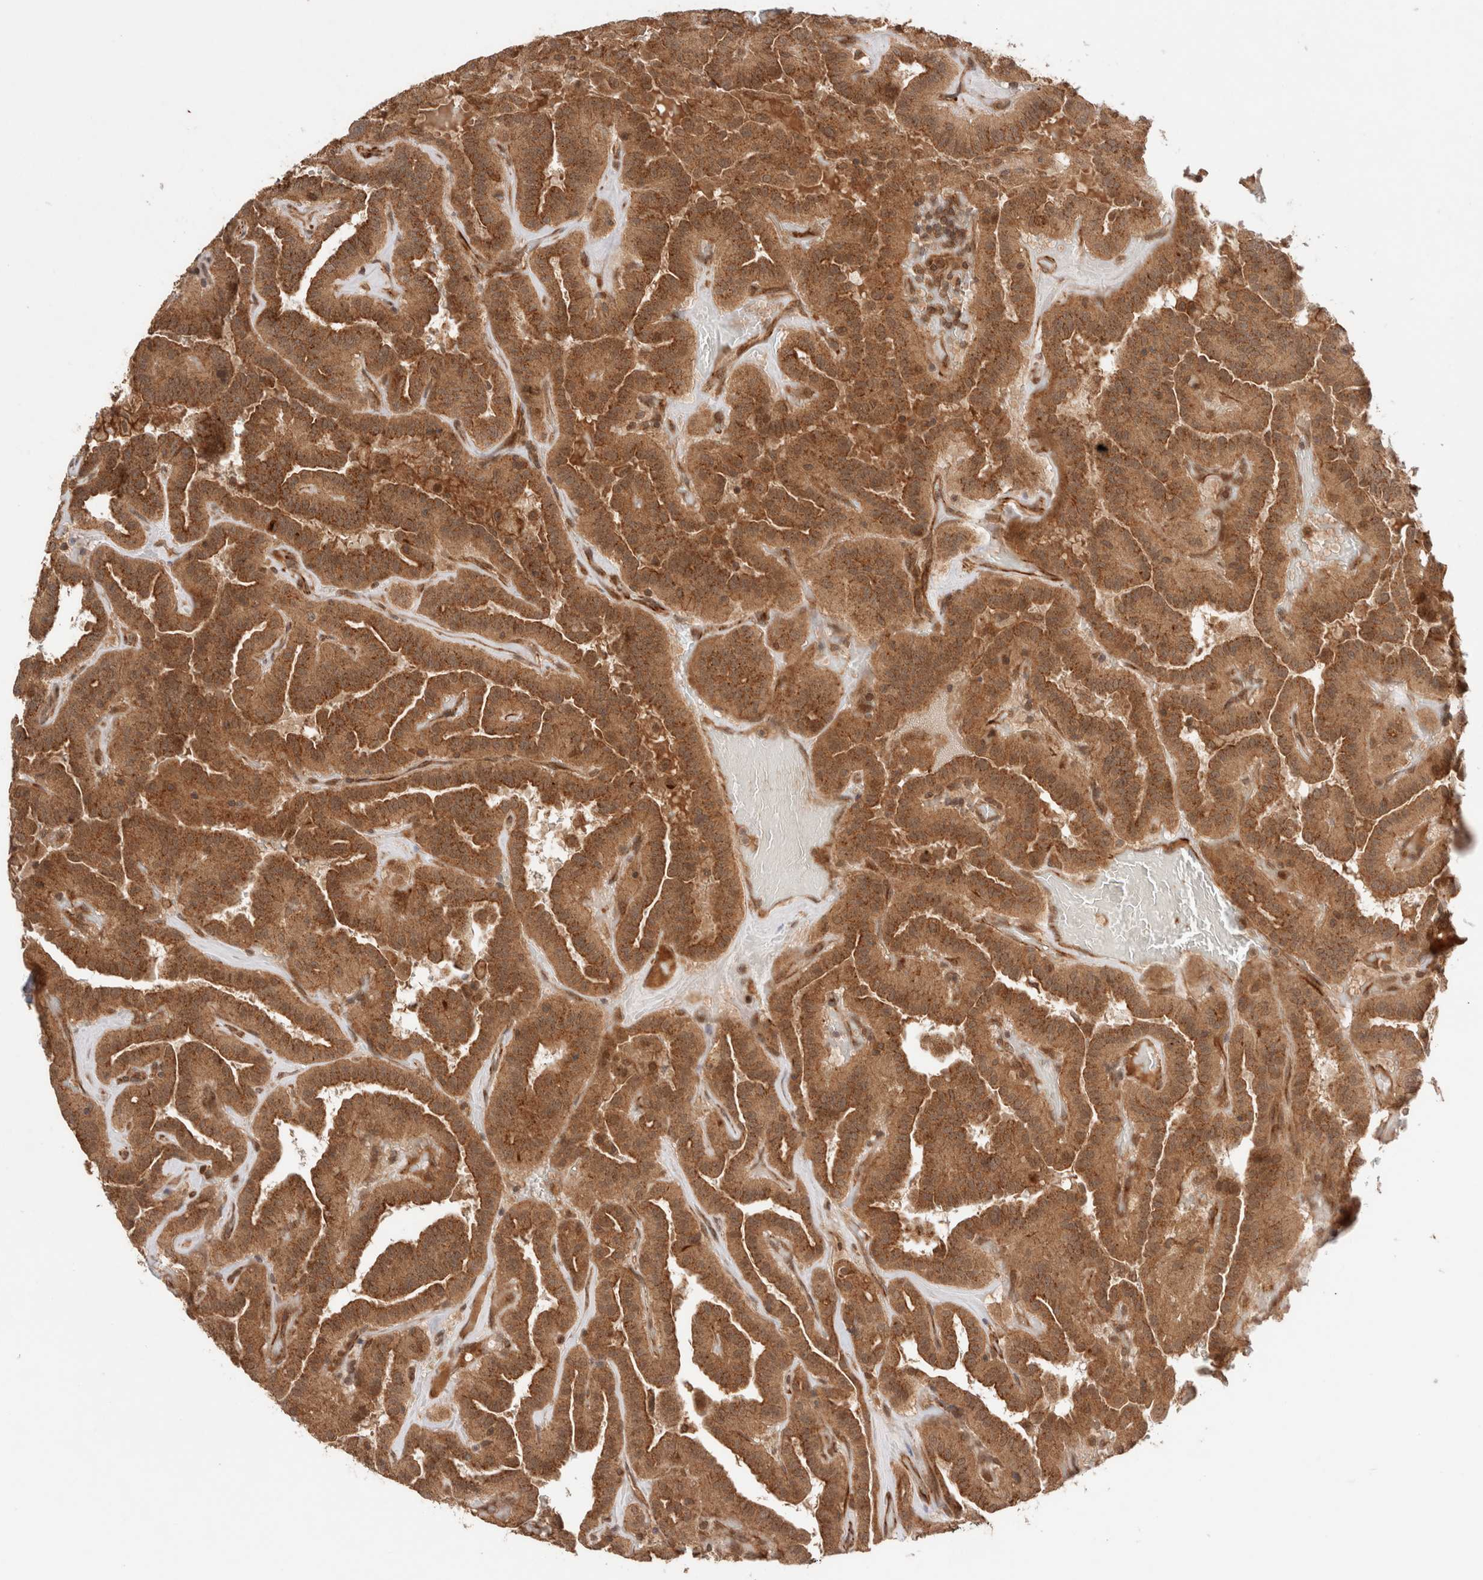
{"staining": {"intensity": "strong", "quantity": ">75%", "location": "cytoplasmic/membranous"}, "tissue": "thyroid cancer", "cell_type": "Tumor cells", "image_type": "cancer", "snomed": [{"axis": "morphology", "description": "Papillary adenocarcinoma, NOS"}, {"axis": "topography", "description": "Thyroid gland"}], "caption": "A brown stain shows strong cytoplasmic/membranous expression of a protein in human thyroid cancer tumor cells.", "gene": "SIKE1", "patient": {"sex": "male", "age": 77}}